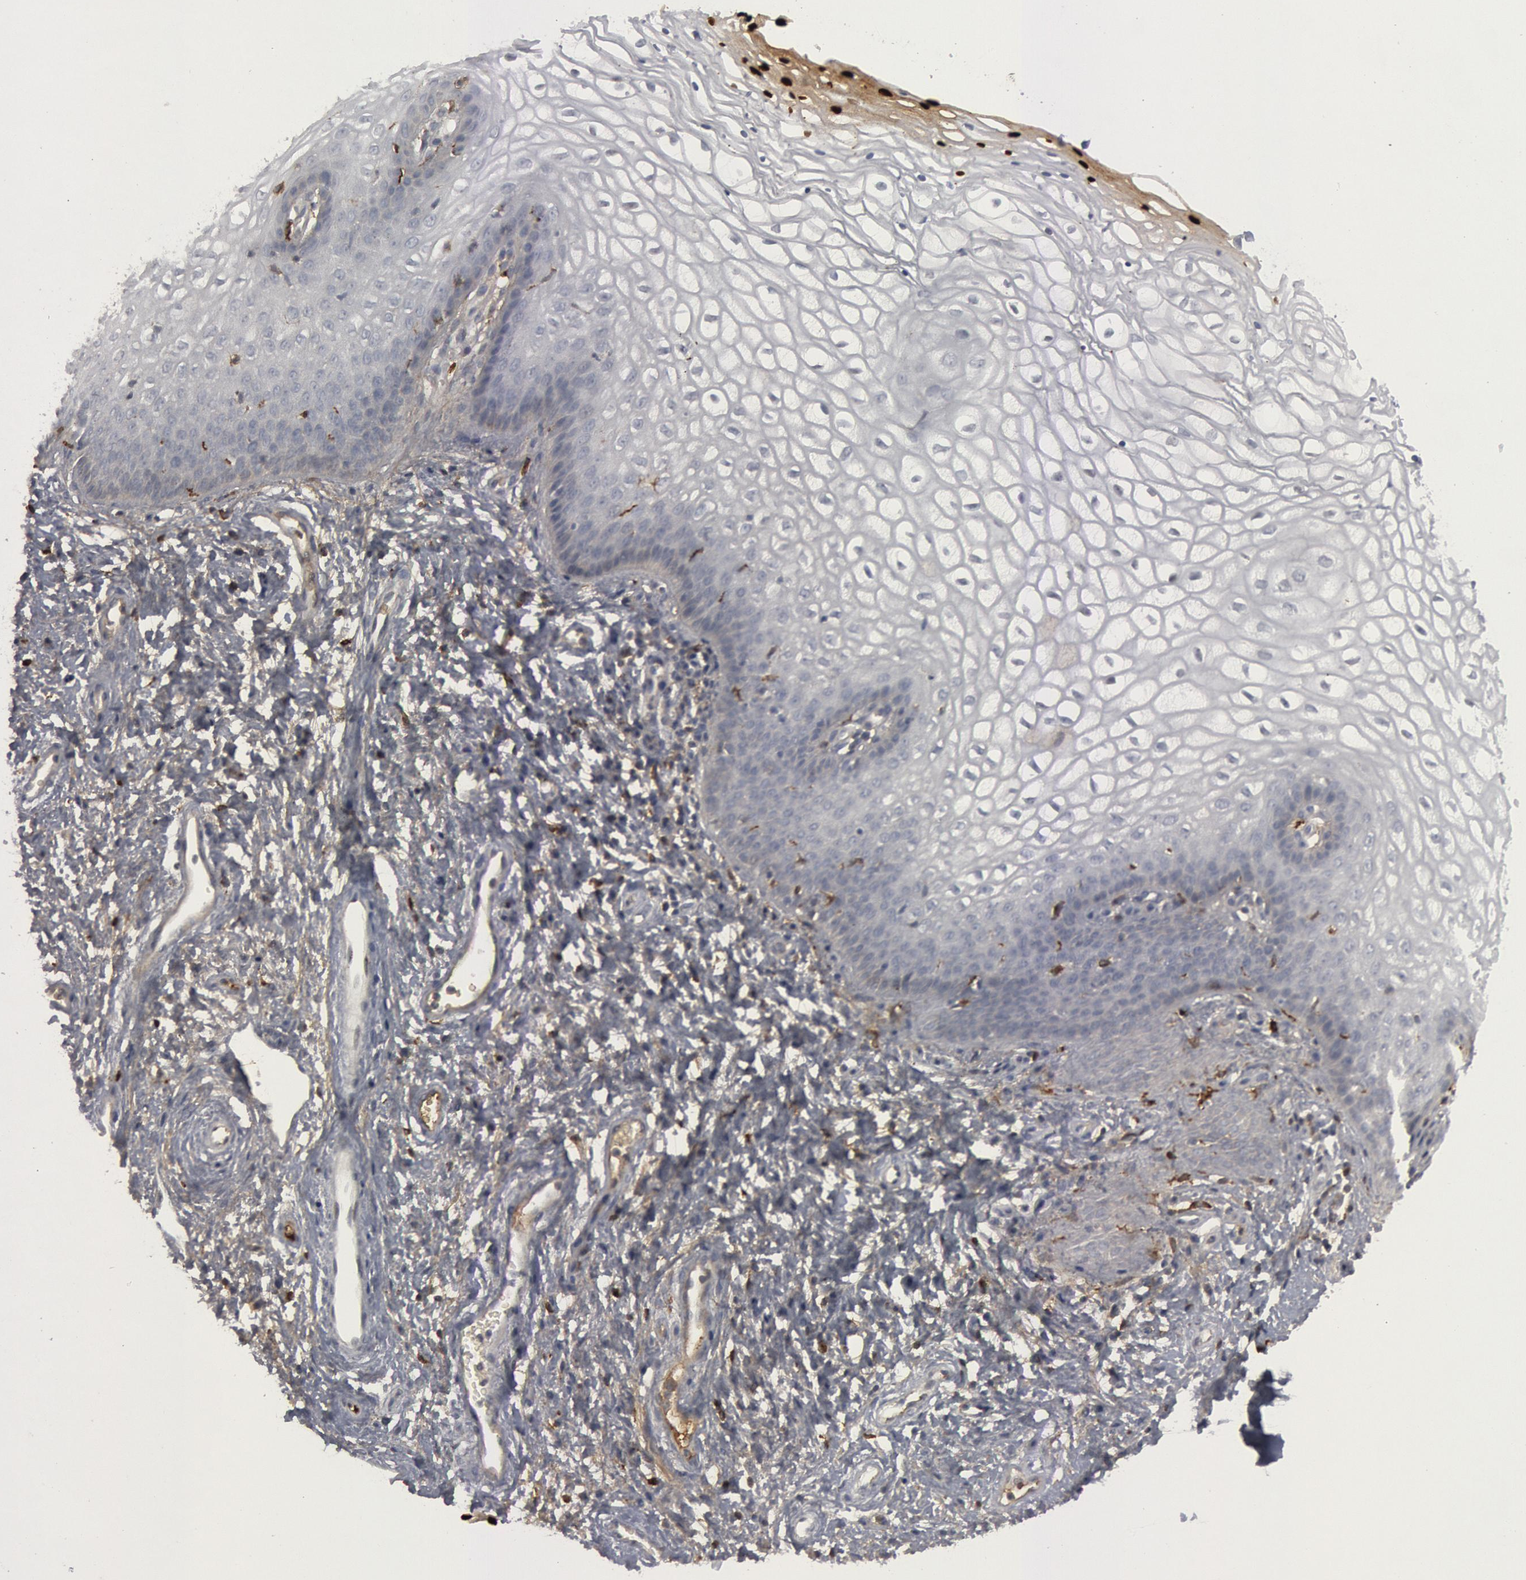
{"staining": {"intensity": "negative", "quantity": "none", "location": "none"}, "tissue": "vagina", "cell_type": "Squamous epithelial cells", "image_type": "normal", "snomed": [{"axis": "morphology", "description": "Normal tissue, NOS"}, {"axis": "topography", "description": "Vagina"}], "caption": "Vagina stained for a protein using immunohistochemistry reveals no expression squamous epithelial cells.", "gene": "C1QC", "patient": {"sex": "female", "age": 34}}